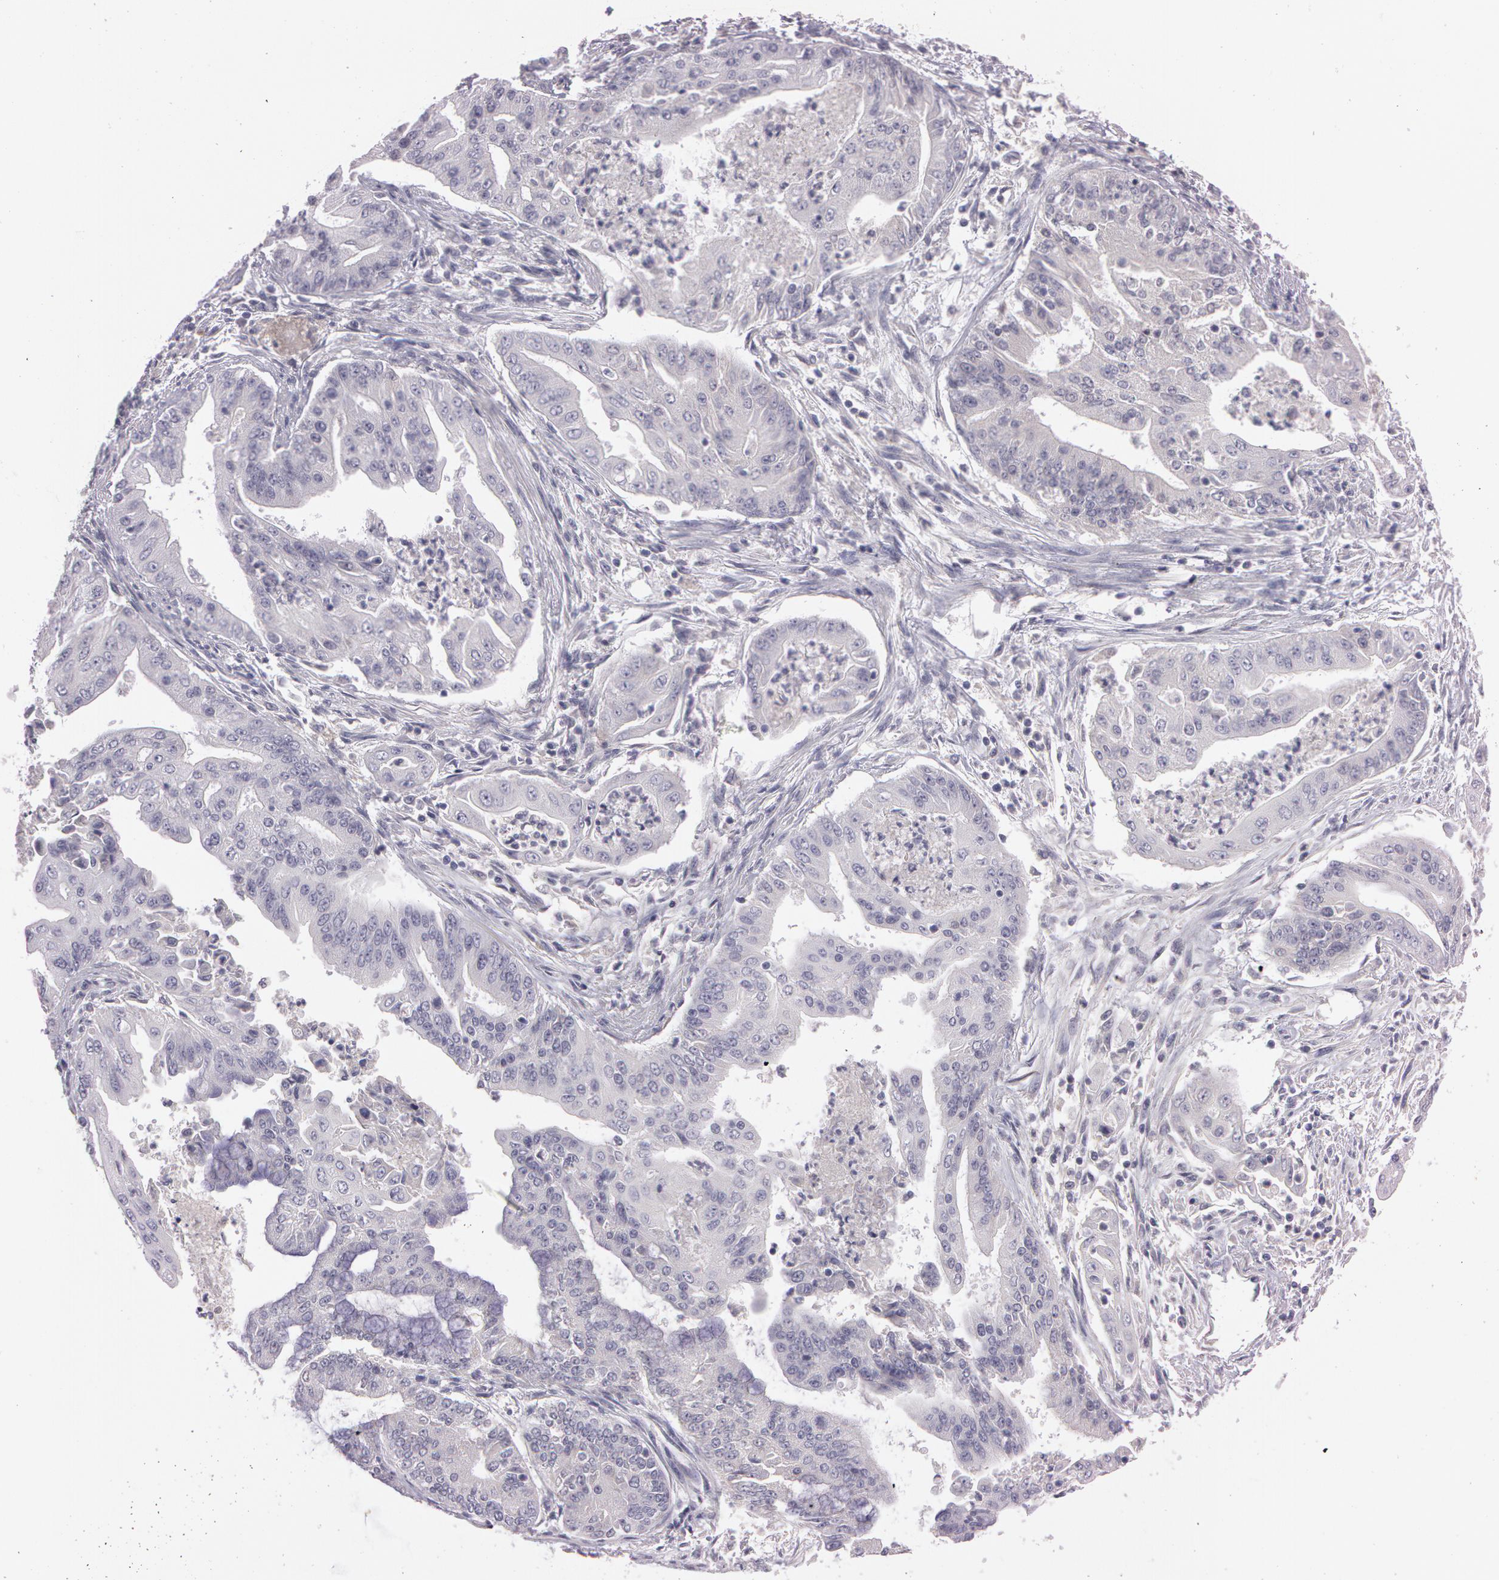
{"staining": {"intensity": "negative", "quantity": "none", "location": "none"}, "tissue": "endometrial cancer", "cell_type": "Tumor cells", "image_type": "cancer", "snomed": [{"axis": "morphology", "description": "Adenocarcinoma, NOS"}, {"axis": "topography", "description": "Endometrium"}], "caption": "This photomicrograph is of endometrial adenocarcinoma stained with immunohistochemistry to label a protein in brown with the nuclei are counter-stained blue. There is no staining in tumor cells.", "gene": "MXRA5", "patient": {"sex": "female", "age": 63}}